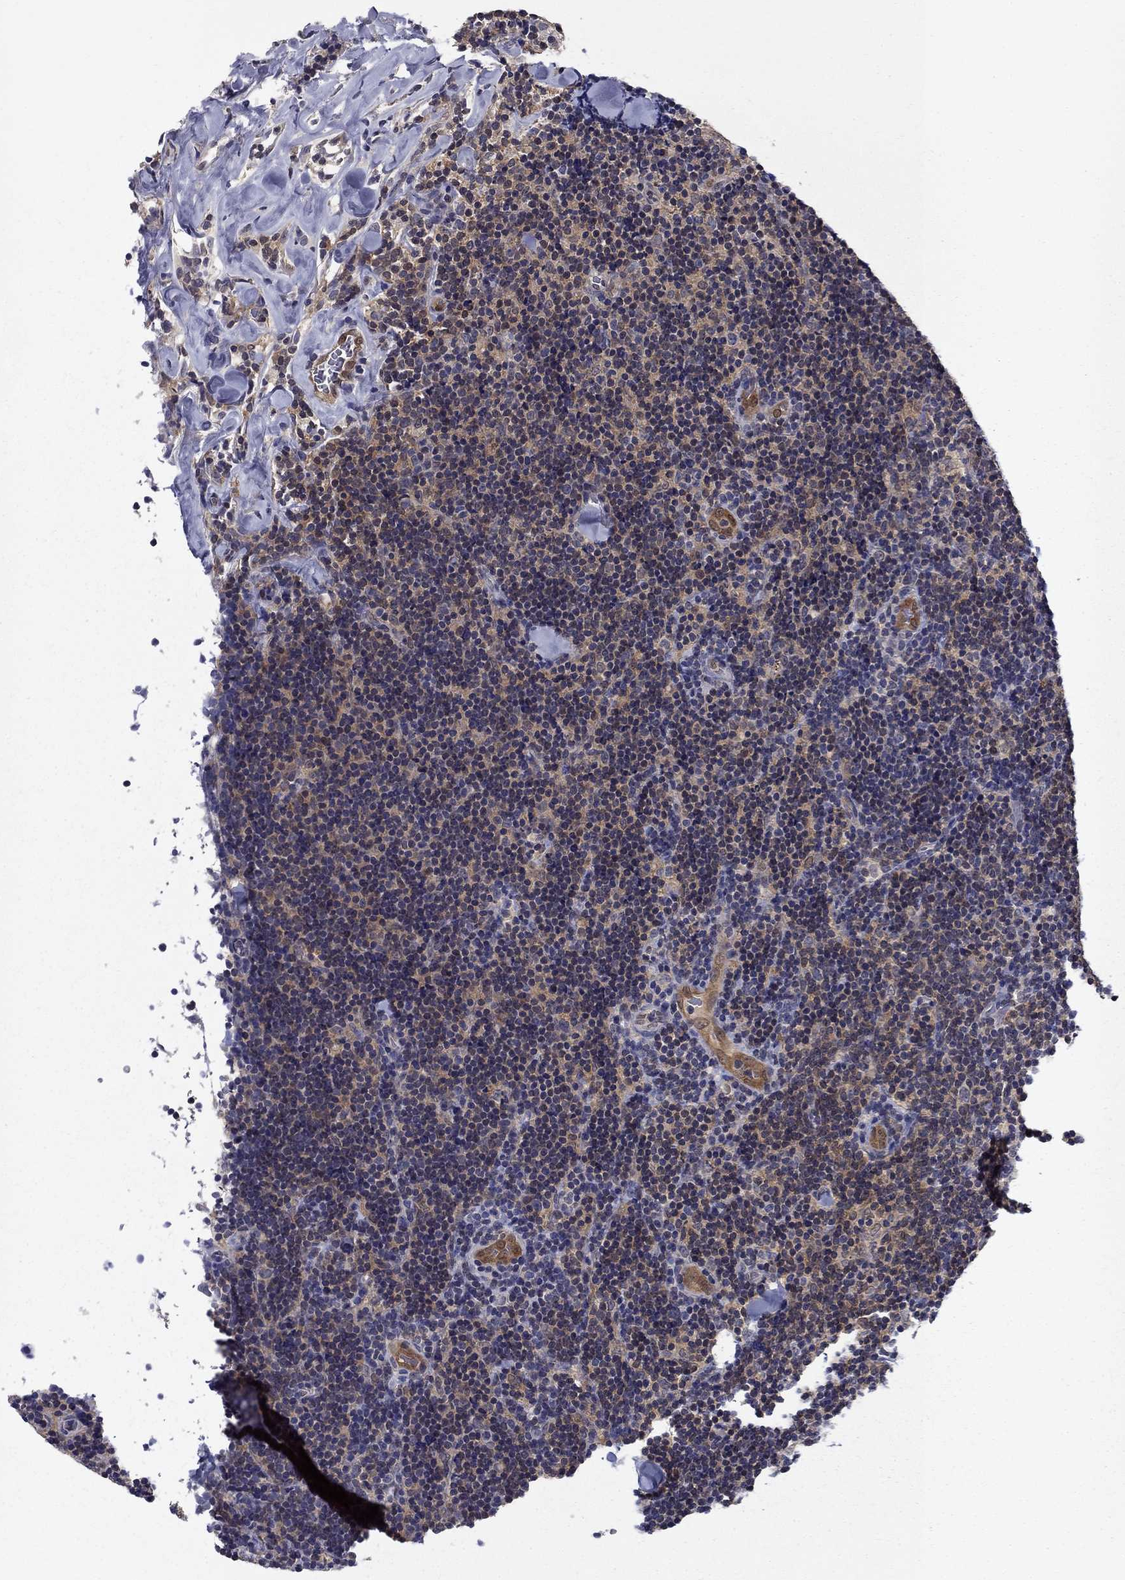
{"staining": {"intensity": "negative", "quantity": "none", "location": "none"}, "tissue": "lymphoma", "cell_type": "Tumor cells", "image_type": "cancer", "snomed": [{"axis": "morphology", "description": "Malignant lymphoma, non-Hodgkin's type, Low grade"}, {"axis": "topography", "description": "Lymph node"}], "caption": "IHC of human low-grade malignant lymphoma, non-Hodgkin's type shows no staining in tumor cells. (IHC, brightfield microscopy, high magnification).", "gene": "GLTP", "patient": {"sex": "female", "age": 56}}